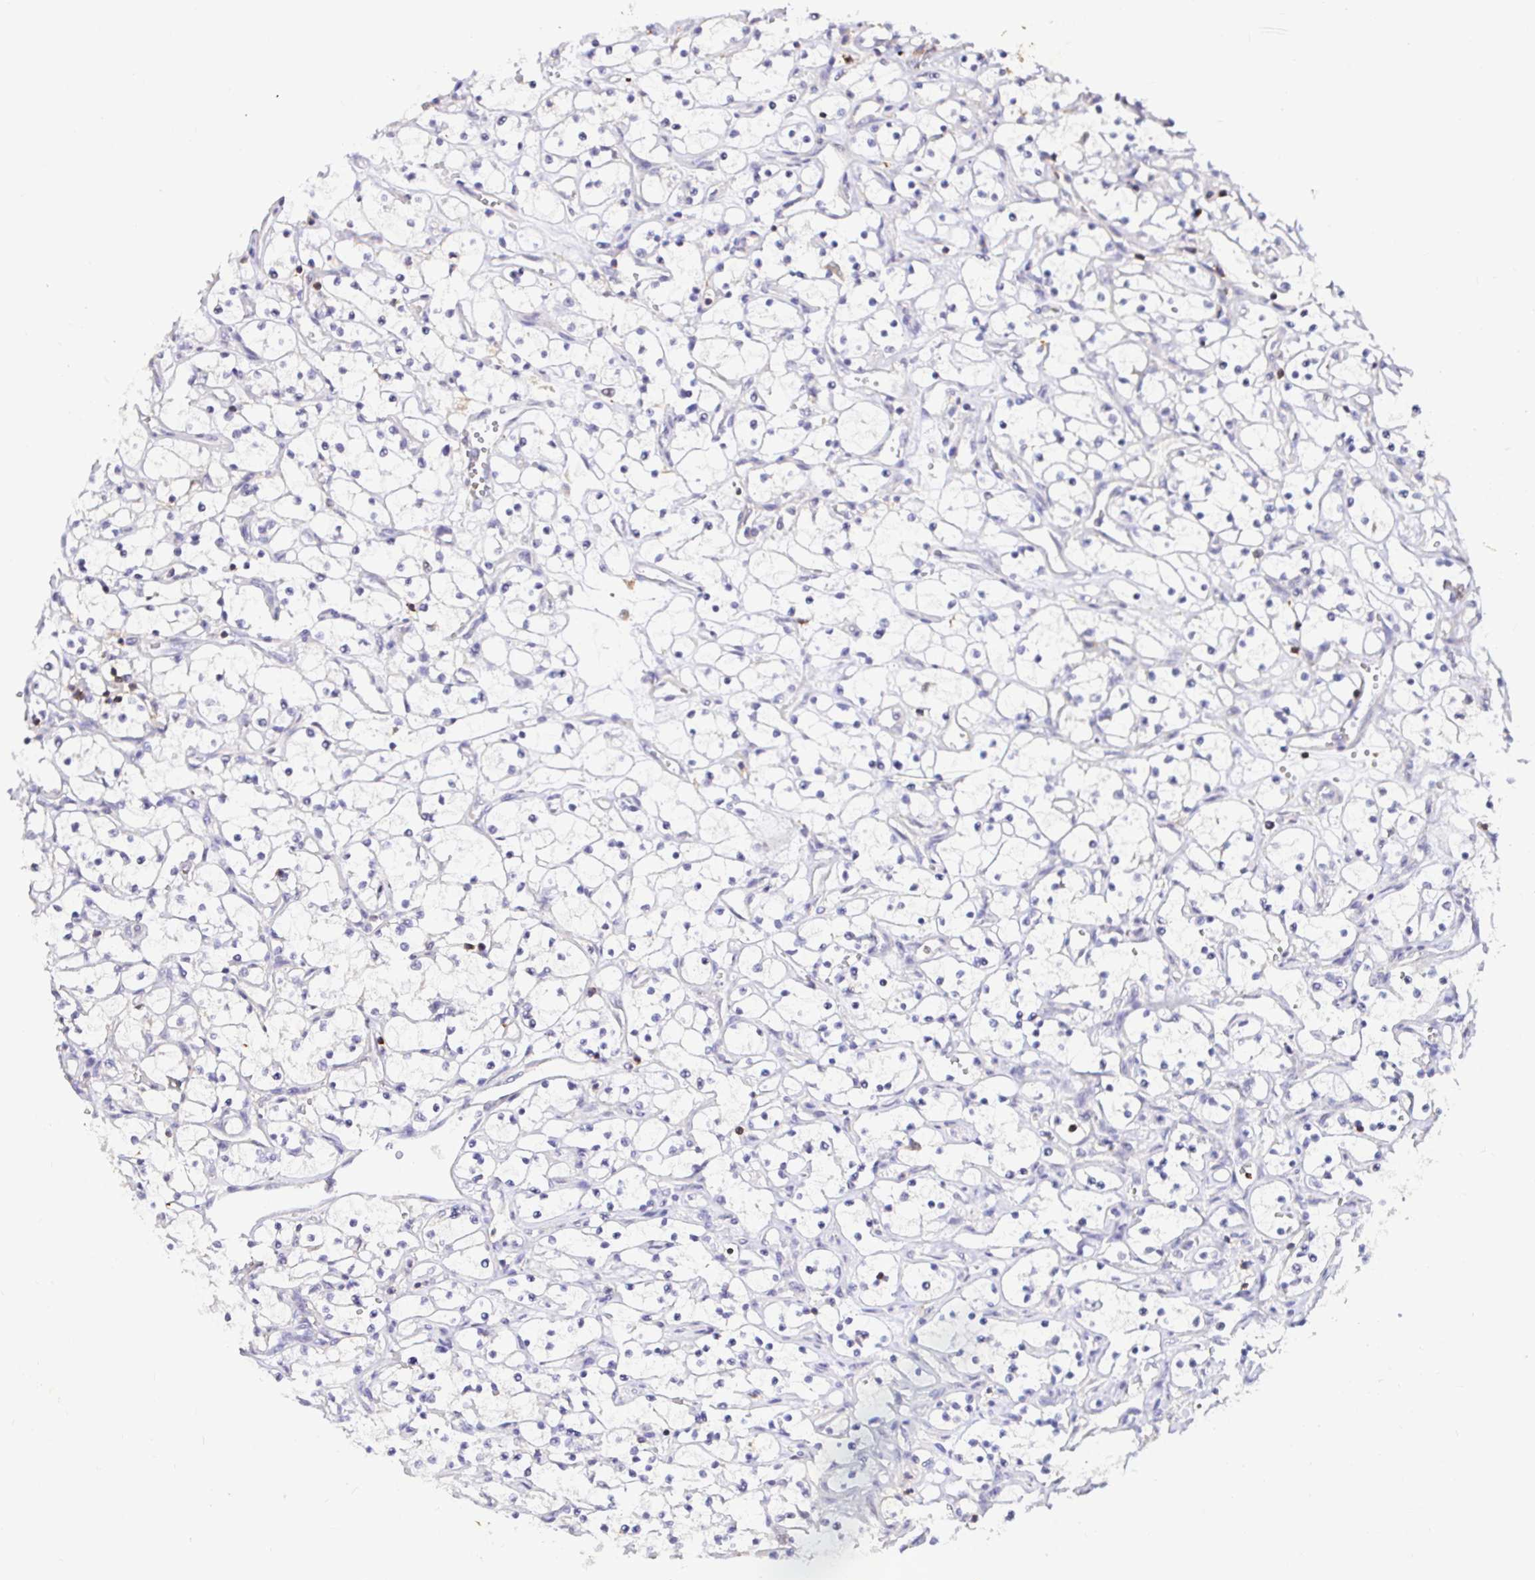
{"staining": {"intensity": "negative", "quantity": "none", "location": "none"}, "tissue": "renal cancer", "cell_type": "Tumor cells", "image_type": "cancer", "snomed": [{"axis": "morphology", "description": "Adenocarcinoma, NOS"}, {"axis": "topography", "description": "Kidney"}], "caption": "Immunohistochemistry photomicrograph of human renal cancer (adenocarcinoma) stained for a protein (brown), which reveals no staining in tumor cells.", "gene": "SKAP1", "patient": {"sex": "female", "age": 69}}